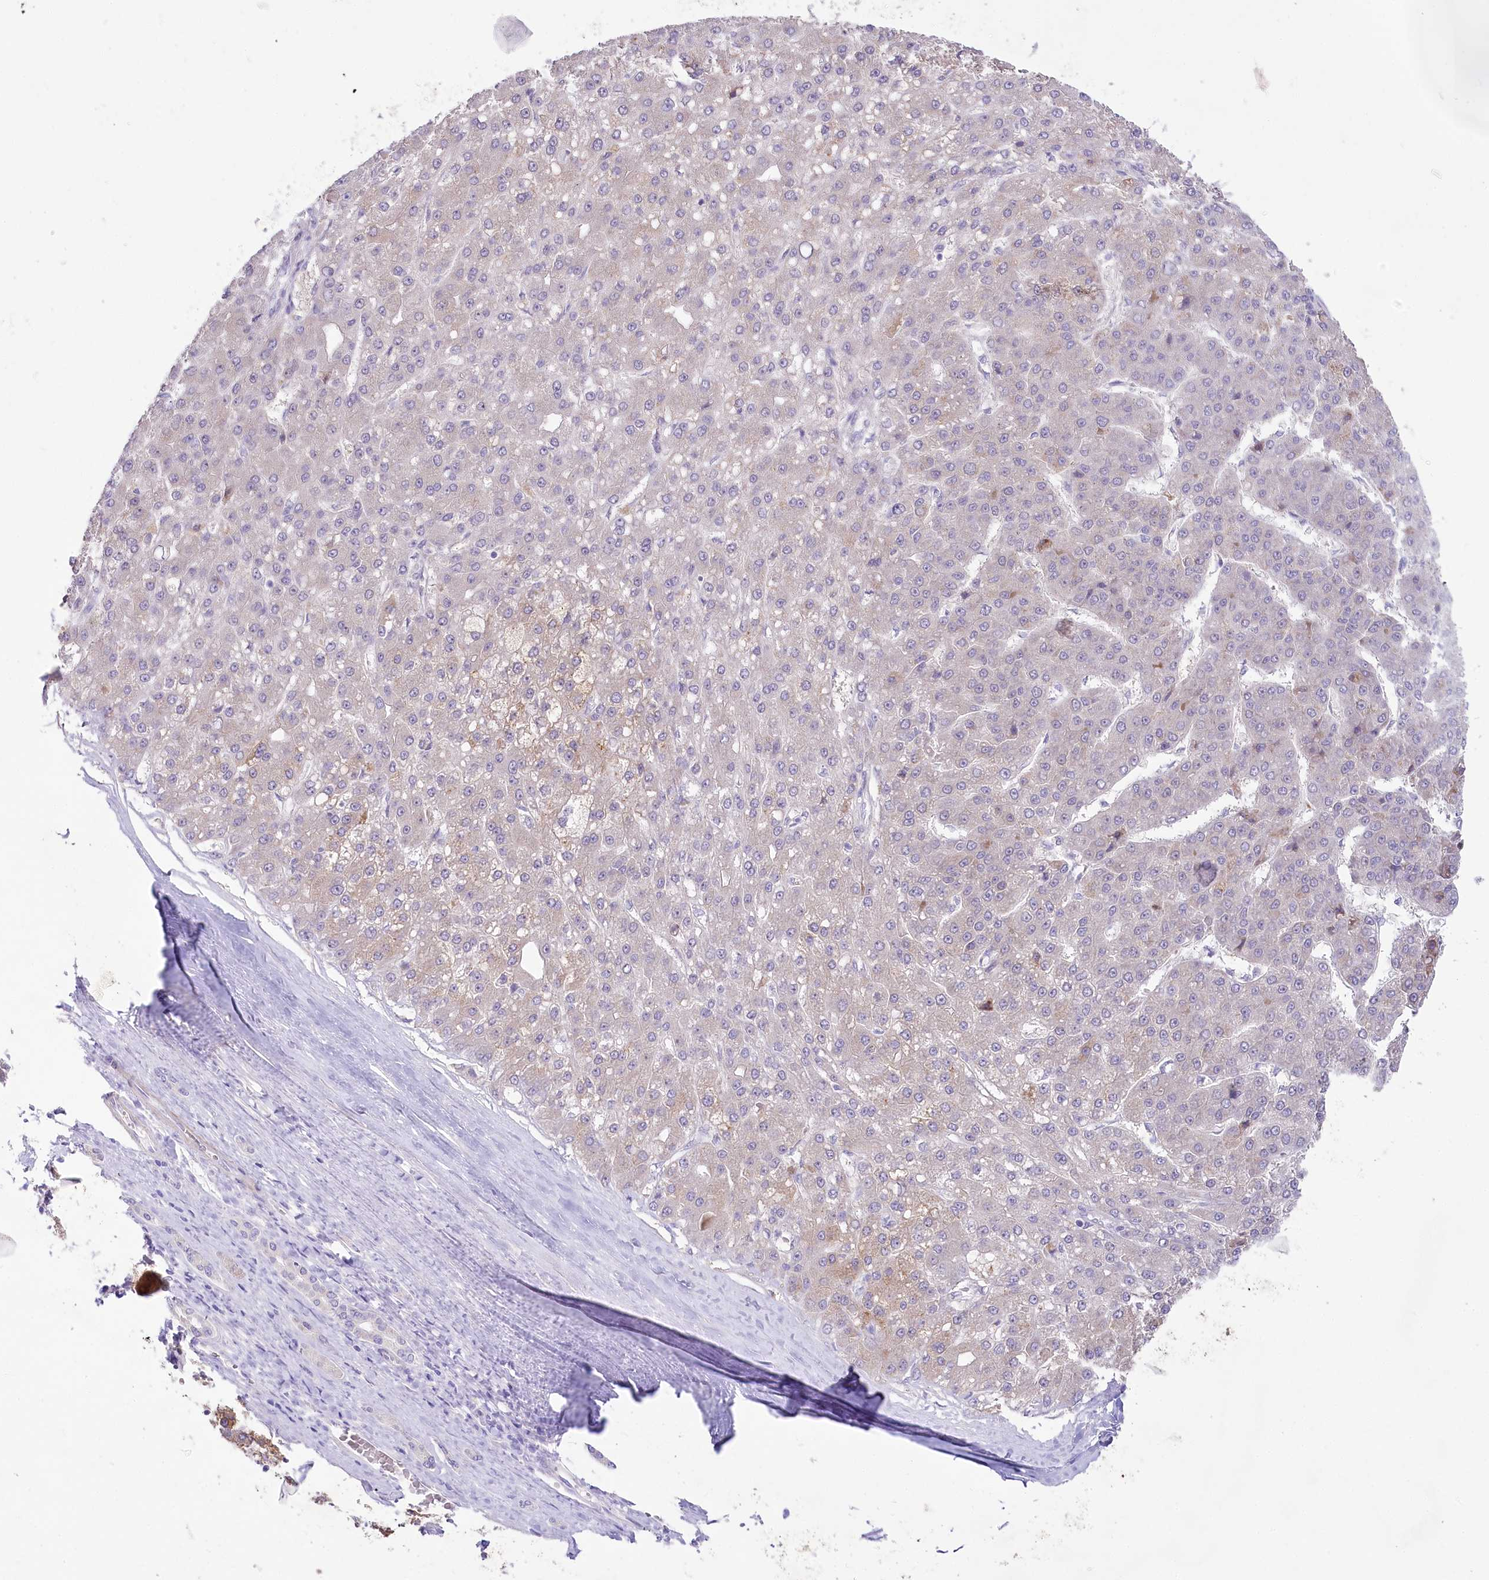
{"staining": {"intensity": "weak", "quantity": "<25%", "location": "cytoplasmic/membranous"}, "tissue": "liver cancer", "cell_type": "Tumor cells", "image_type": "cancer", "snomed": [{"axis": "morphology", "description": "Carcinoma, Hepatocellular, NOS"}, {"axis": "topography", "description": "Liver"}], "caption": "Tumor cells are negative for protein expression in human liver hepatocellular carcinoma.", "gene": "MYOZ1", "patient": {"sex": "male", "age": 67}}